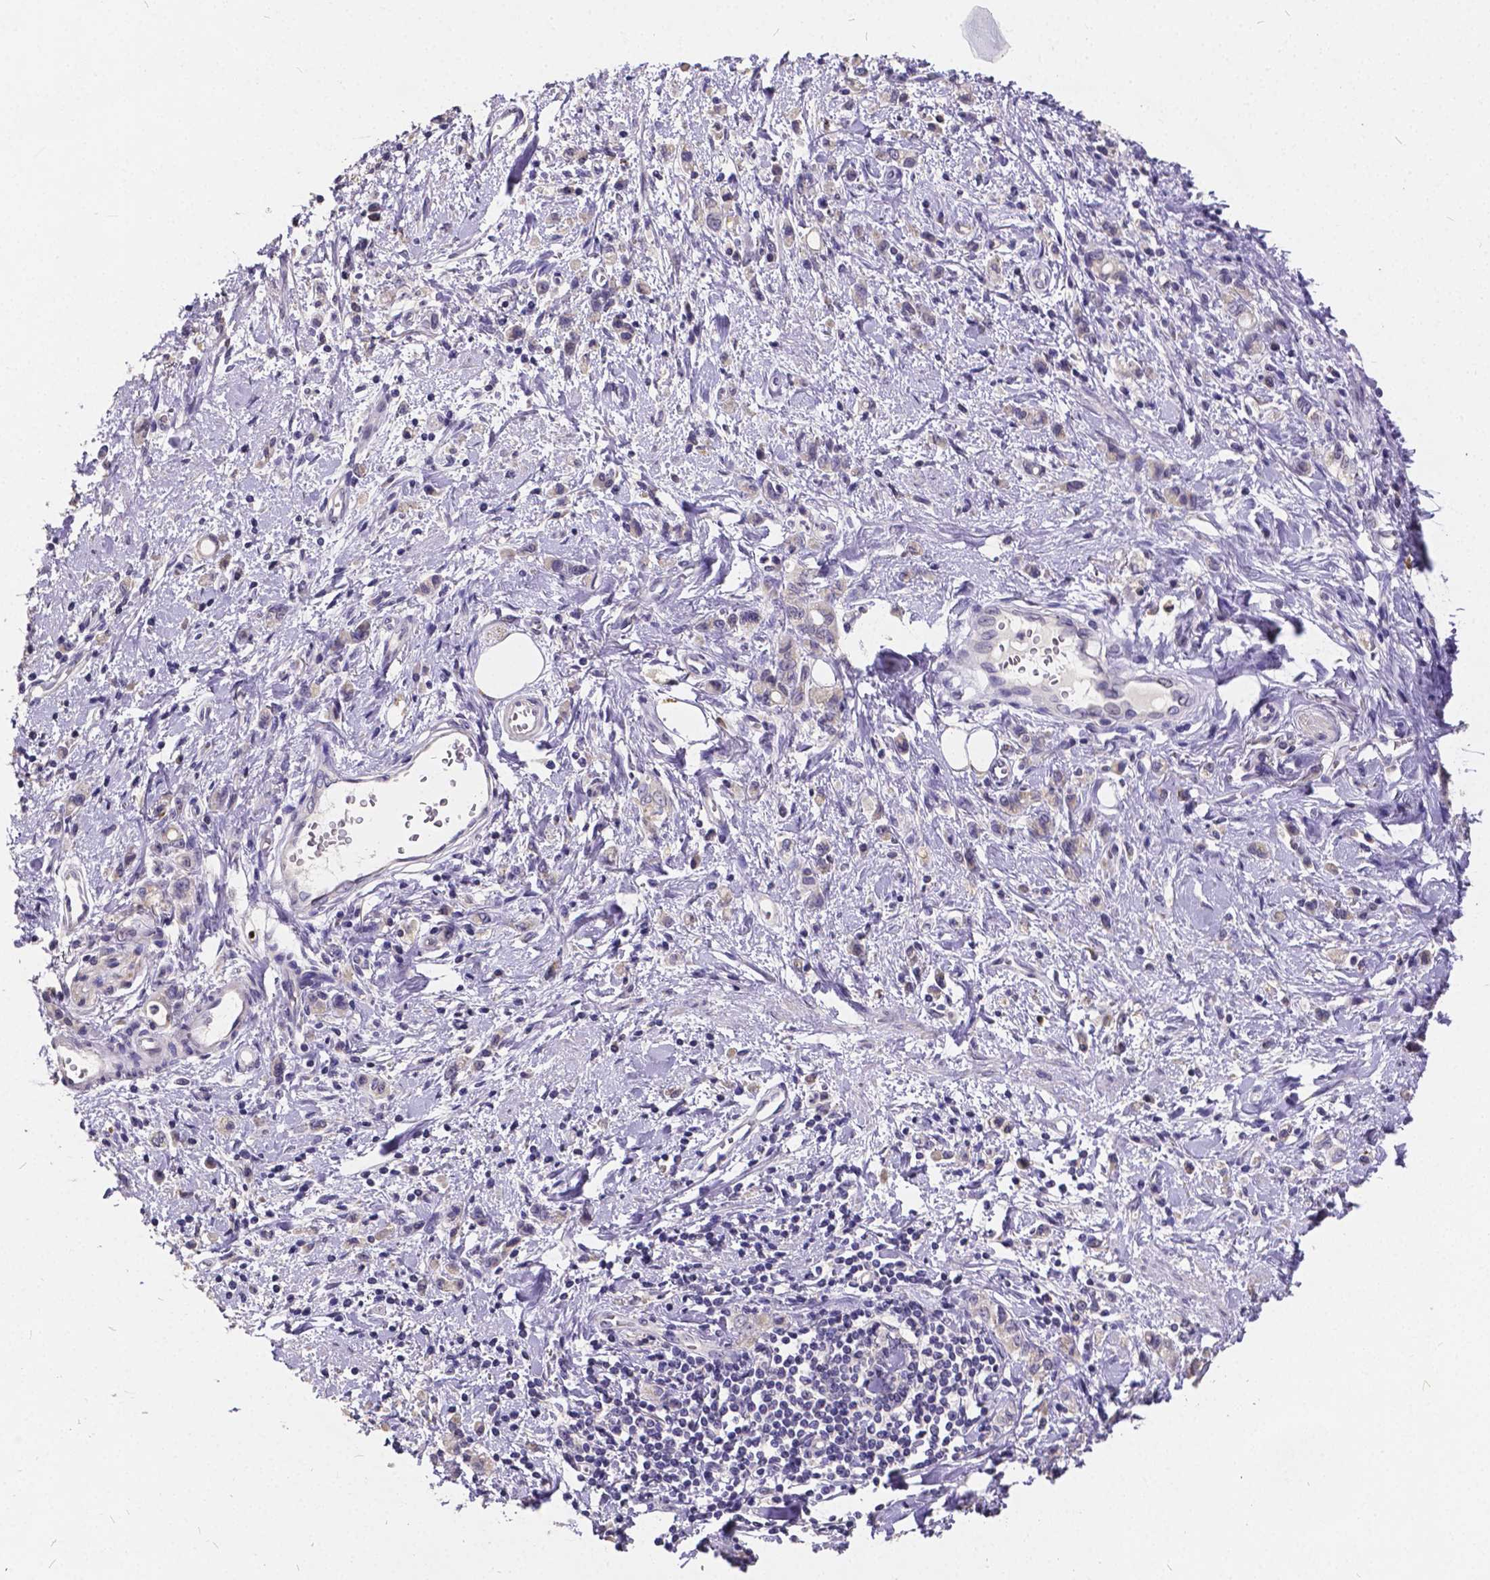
{"staining": {"intensity": "negative", "quantity": "none", "location": "none"}, "tissue": "stomach cancer", "cell_type": "Tumor cells", "image_type": "cancer", "snomed": [{"axis": "morphology", "description": "Adenocarcinoma, NOS"}, {"axis": "topography", "description": "Stomach"}], "caption": "High magnification brightfield microscopy of adenocarcinoma (stomach) stained with DAB (3,3'-diaminobenzidine) (brown) and counterstained with hematoxylin (blue): tumor cells show no significant staining.", "gene": "CTNNA2", "patient": {"sex": "male", "age": 77}}